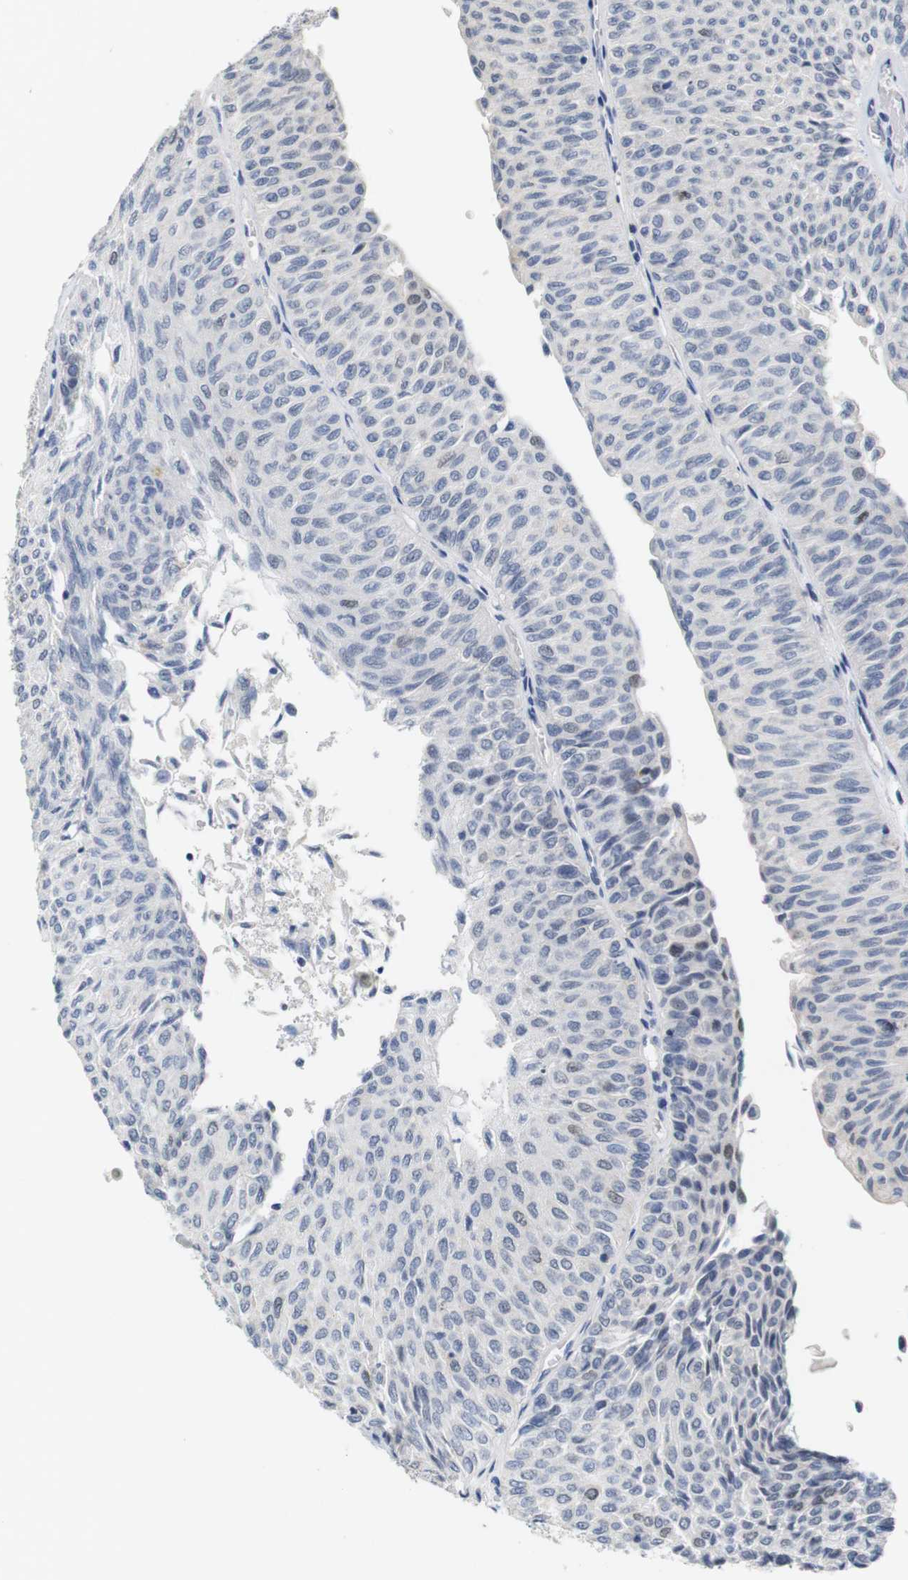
{"staining": {"intensity": "negative", "quantity": "none", "location": "none"}, "tissue": "urothelial cancer", "cell_type": "Tumor cells", "image_type": "cancer", "snomed": [{"axis": "morphology", "description": "Urothelial carcinoma, Low grade"}, {"axis": "topography", "description": "Urinary bladder"}], "caption": "Urothelial cancer stained for a protein using immunohistochemistry (IHC) displays no expression tumor cells.", "gene": "CDK2", "patient": {"sex": "male", "age": 78}}